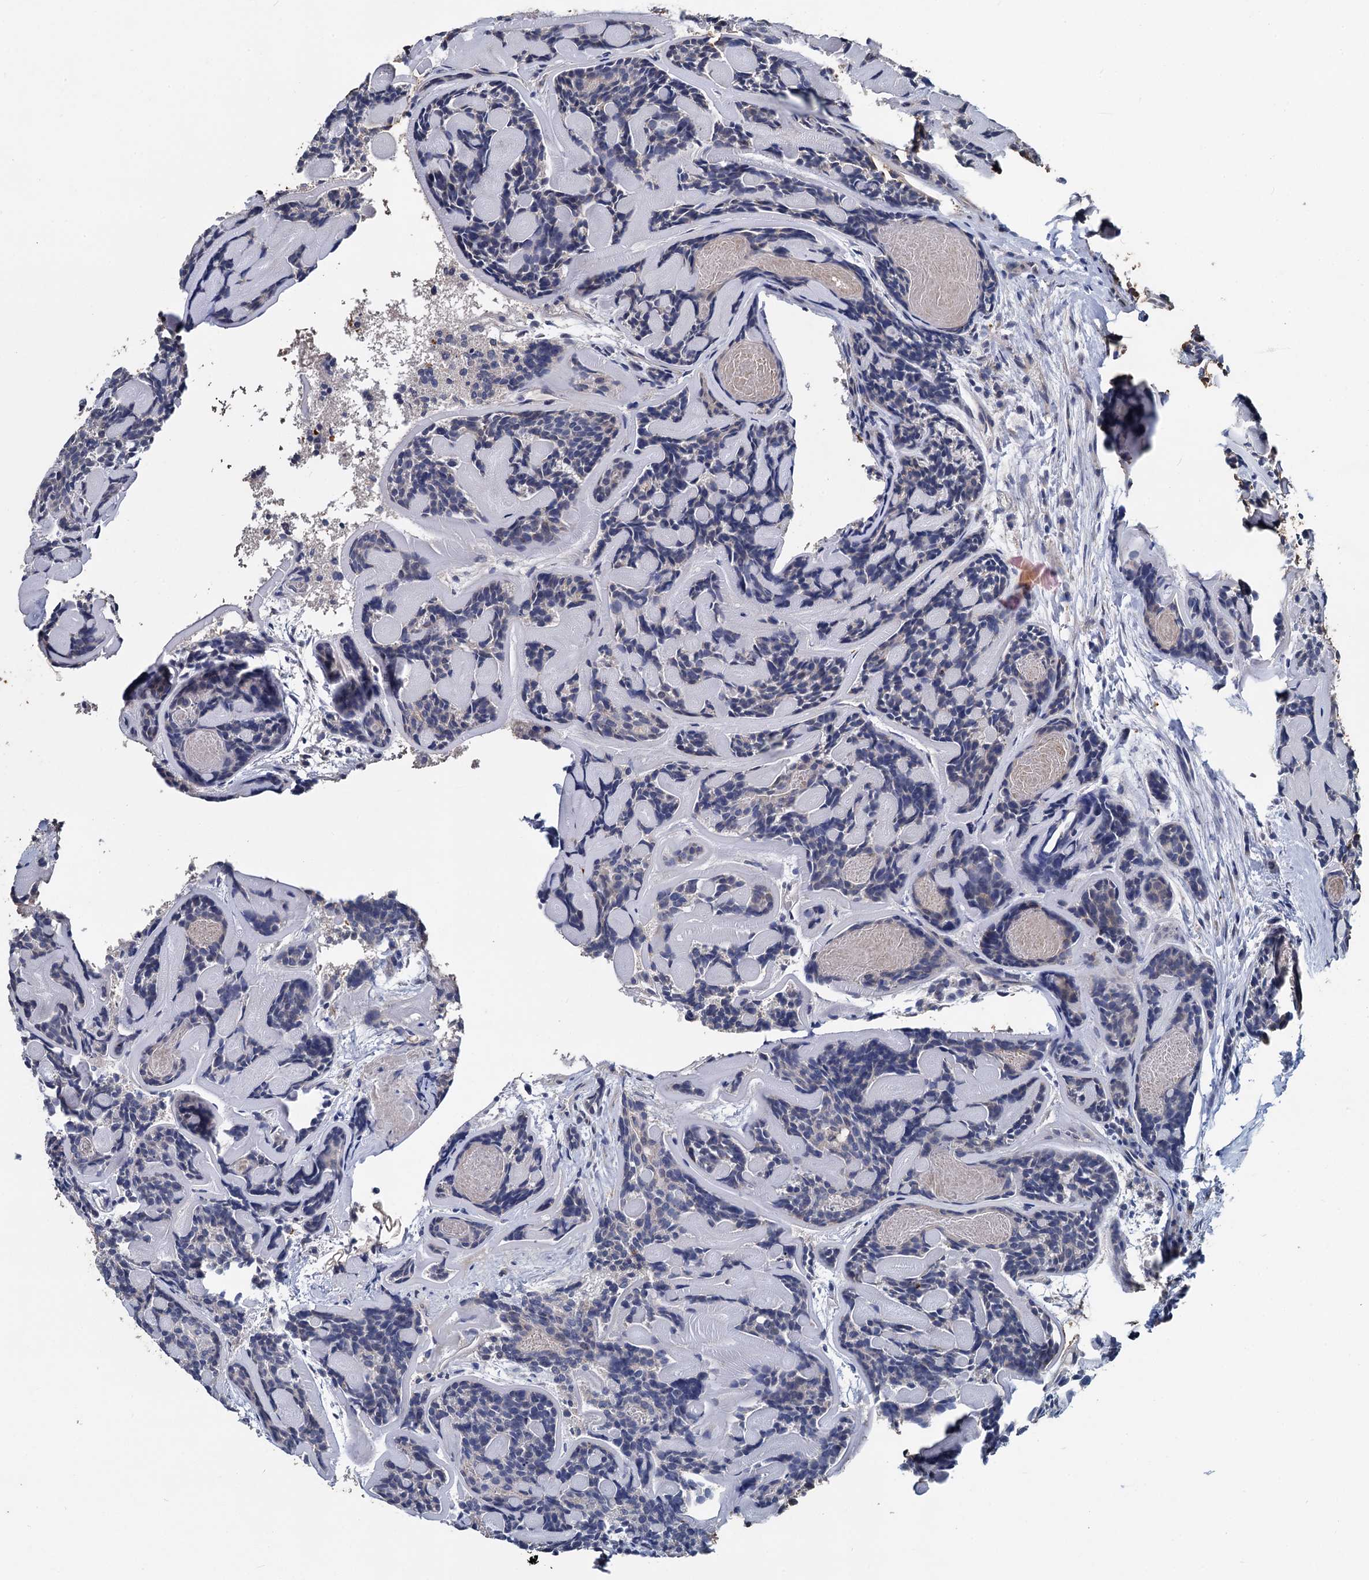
{"staining": {"intensity": "negative", "quantity": "none", "location": "none"}, "tissue": "head and neck cancer", "cell_type": "Tumor cells", "image_type": "cancer", "snomed": [{"axis": "morphology", "description": "Adenocarcinoma, NOS"}, {"axis": "topography", "description": "Salivary gland"}, {"axis": "topography", "description": "Head-Neck"}], "caption": "Image shows no protein positivity in tumor cells of adenocarcinoma (head and neck) tissue.", "gene": "TCTN2", "patient": {"sex": "female", "age": 63}}